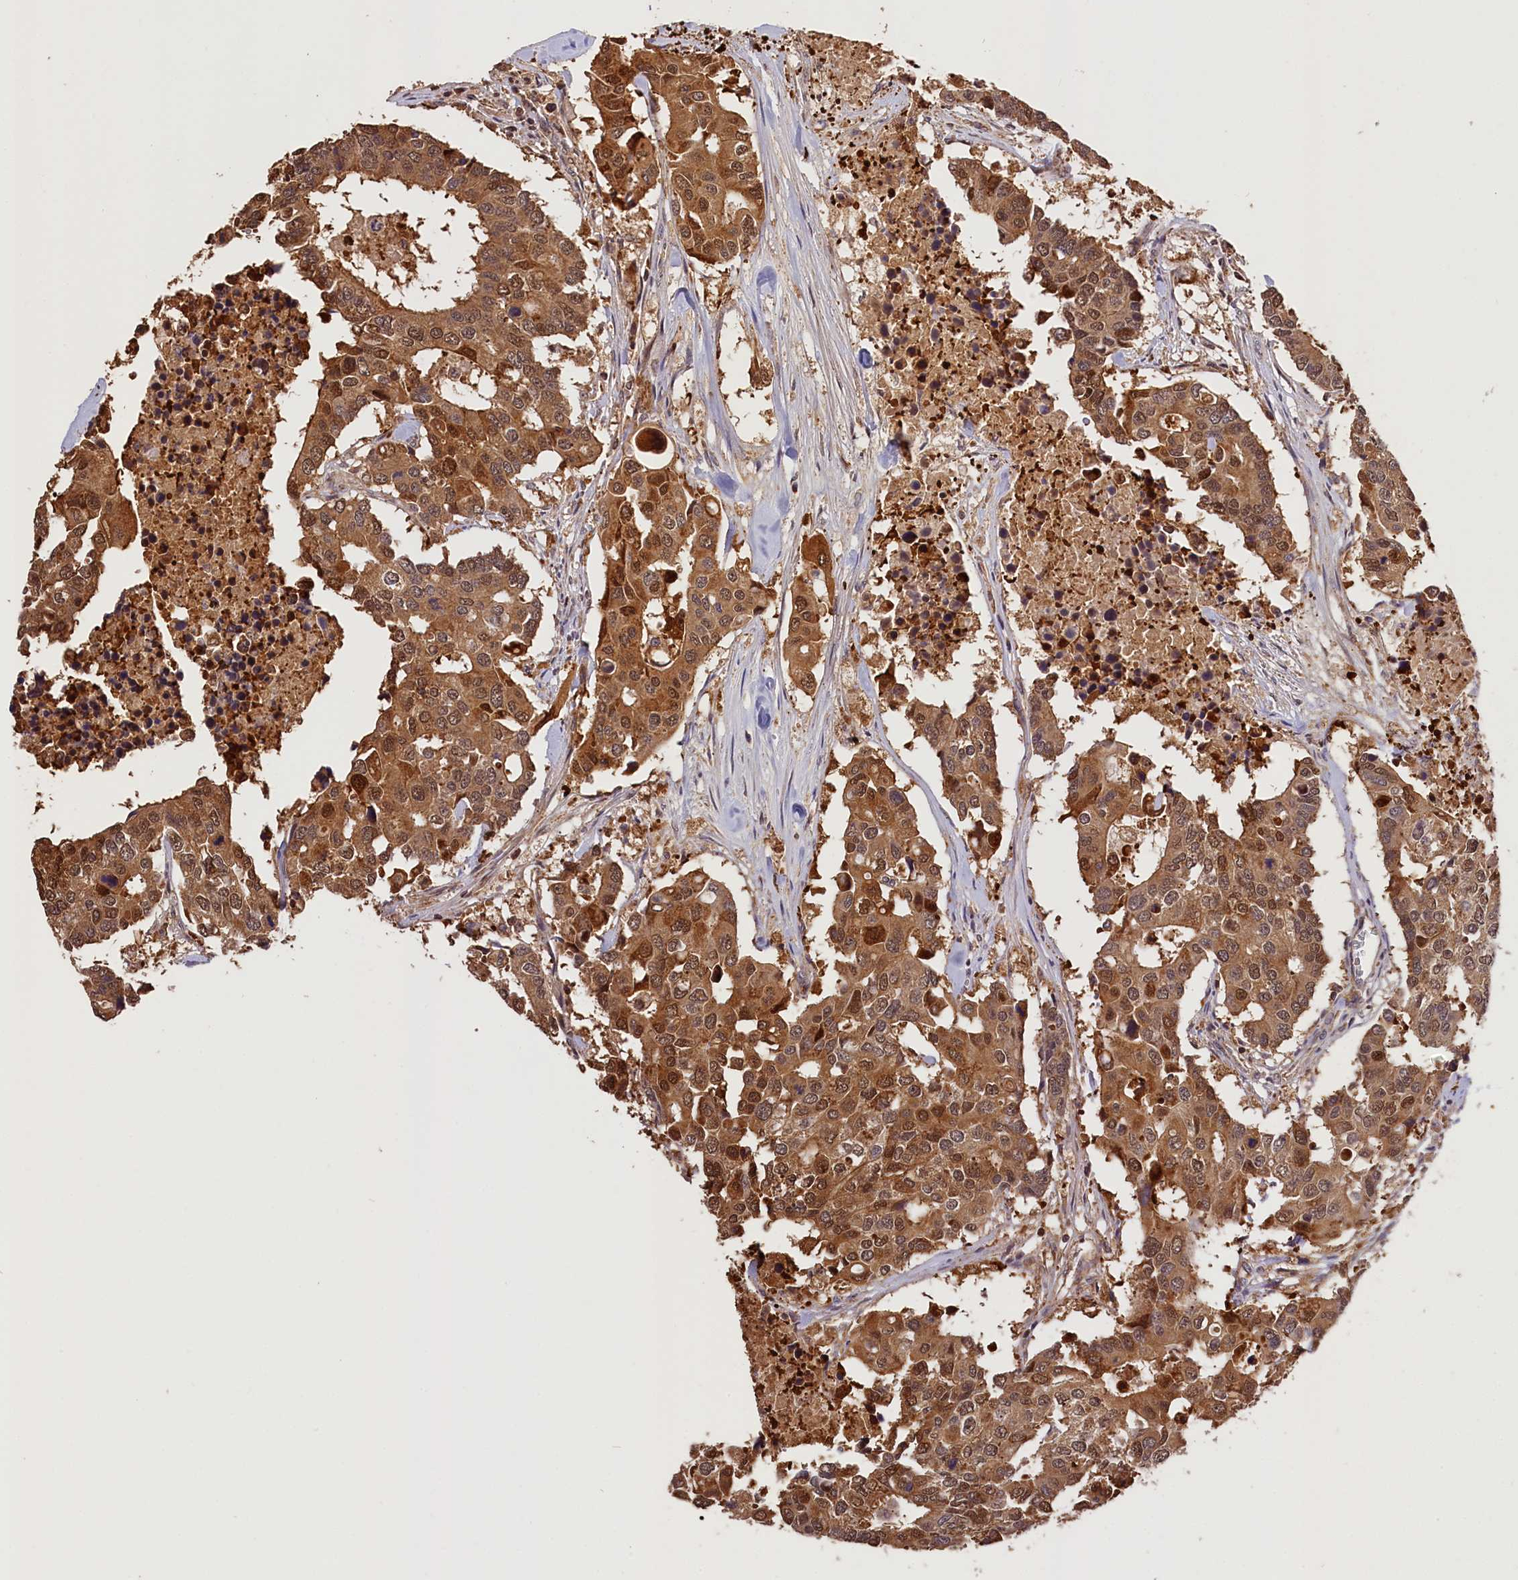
{"staining": {"intensity": "moderate", "quantity": ">75%", "location": "cytoplasmic/membranous,nuclear"}, "tissue": "colorectal cancer", "cell_type": "Tumor cells", "image_type": "cancer", "snomed": [{"axis": "morphology", "description": "Adenocarcinoma, NOS"}, {"axis": "topography", "description": "Colon"}], "caption": "The immunohistochemical stain shows moderate cytoplasmic/membranous and nuclear staining in tumor cells of colorectal cancer tissue. The staining is performed using DAB (3,3'-diaminobenzidine) brown chromogen to label protein expression. The nuclei are counter-stained blue using hematoxylin.", "gene": "KPTN", "patient": {"sex": "male", "age": 77}}